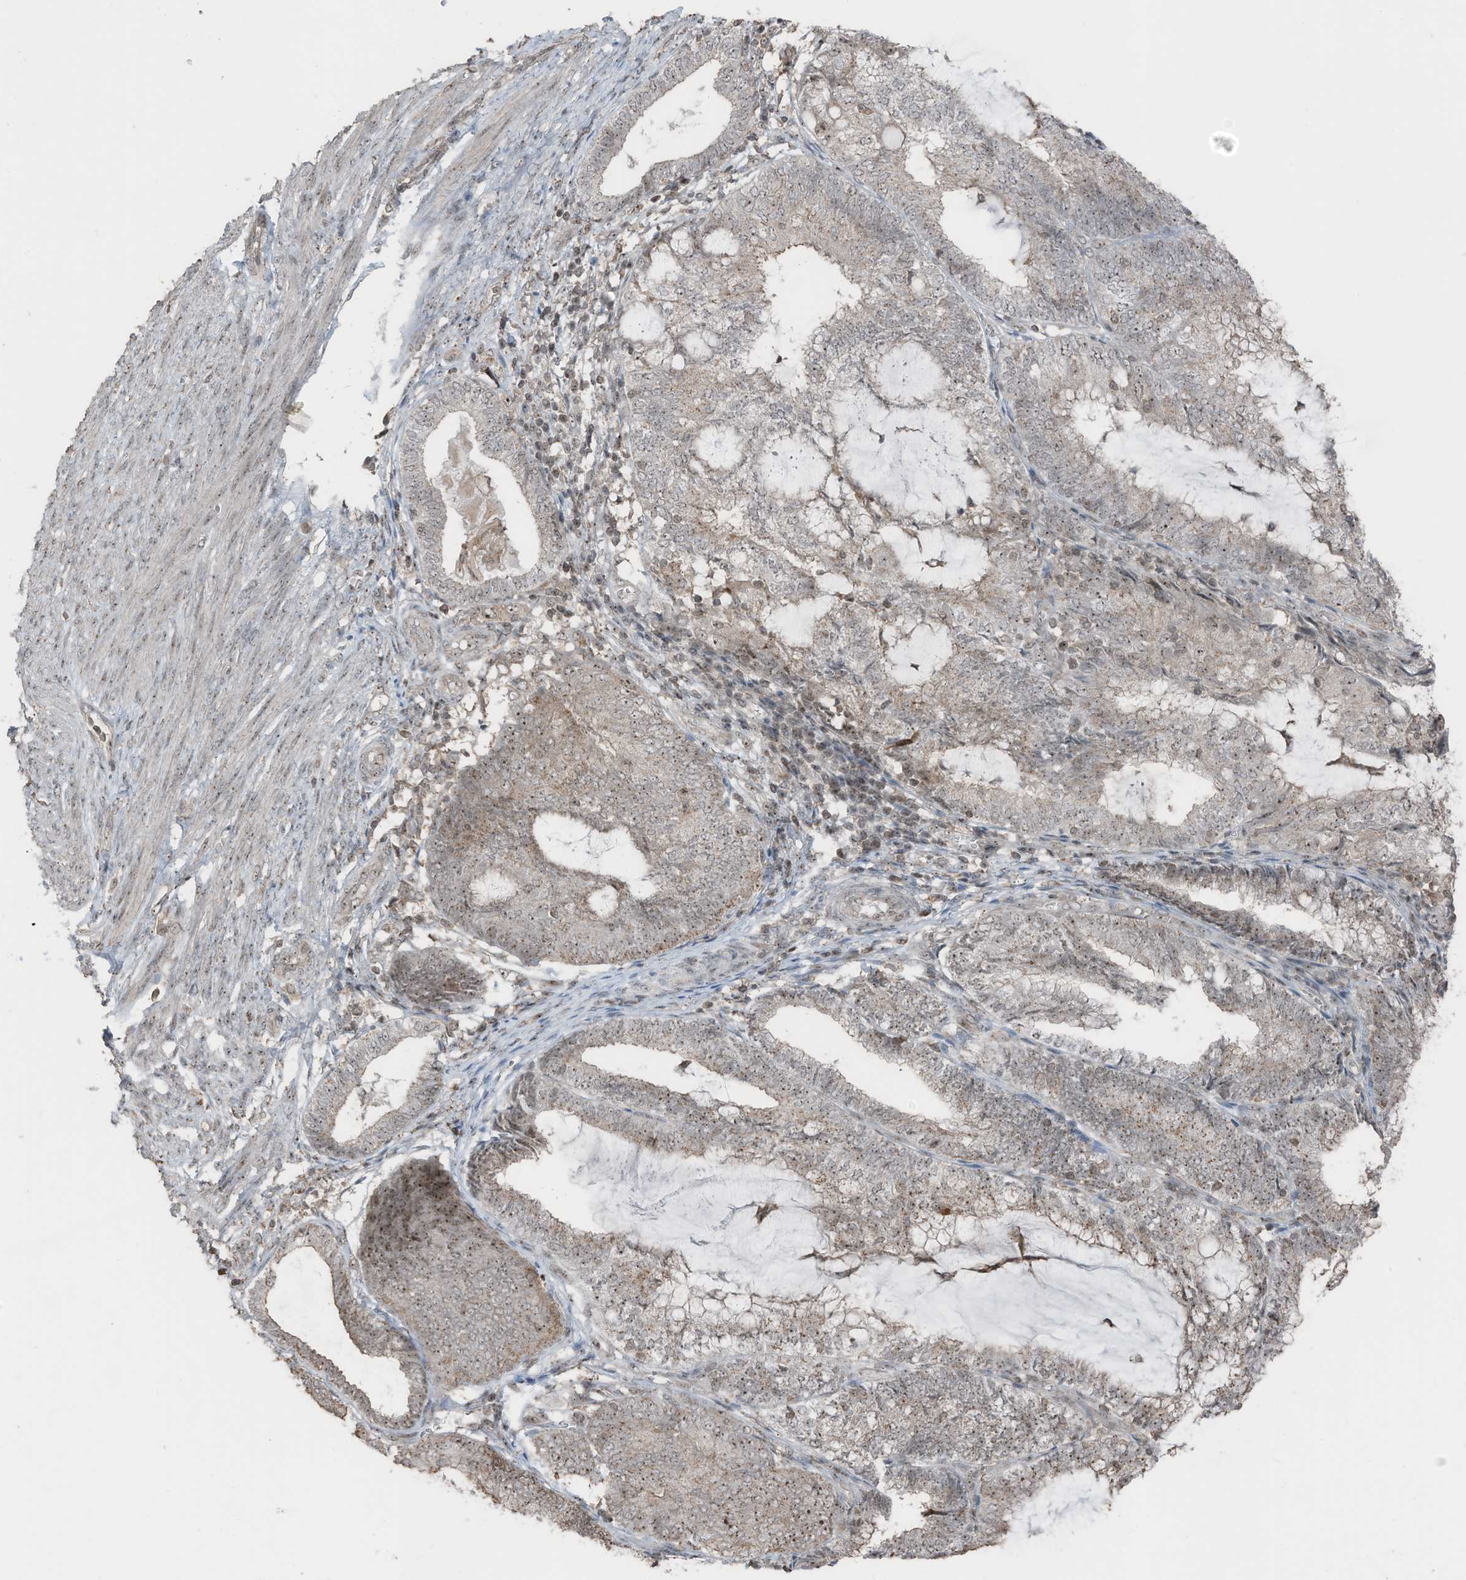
{"staining": {"intensity": "moderate", "quantity": ">75%", "location": "nuclear"}, "tissue": "endometrial cancer", "cell_type": "Tumor cells", "image_type": "cancer", "snomed": [{"axis": "morphology", "description": "Adenocarcinoma, NOS"}, {"axis": "topography", "description": "Endometrium"}], "caption": "Endometrial cancer (adenocarcinoma) was stained to show a protein in brown. There is medium levels of moderate nuclear staining in approximately >75% of tumor cells.", "gene": "UTP3", "patient": {"sex": "female", "age": 81}}